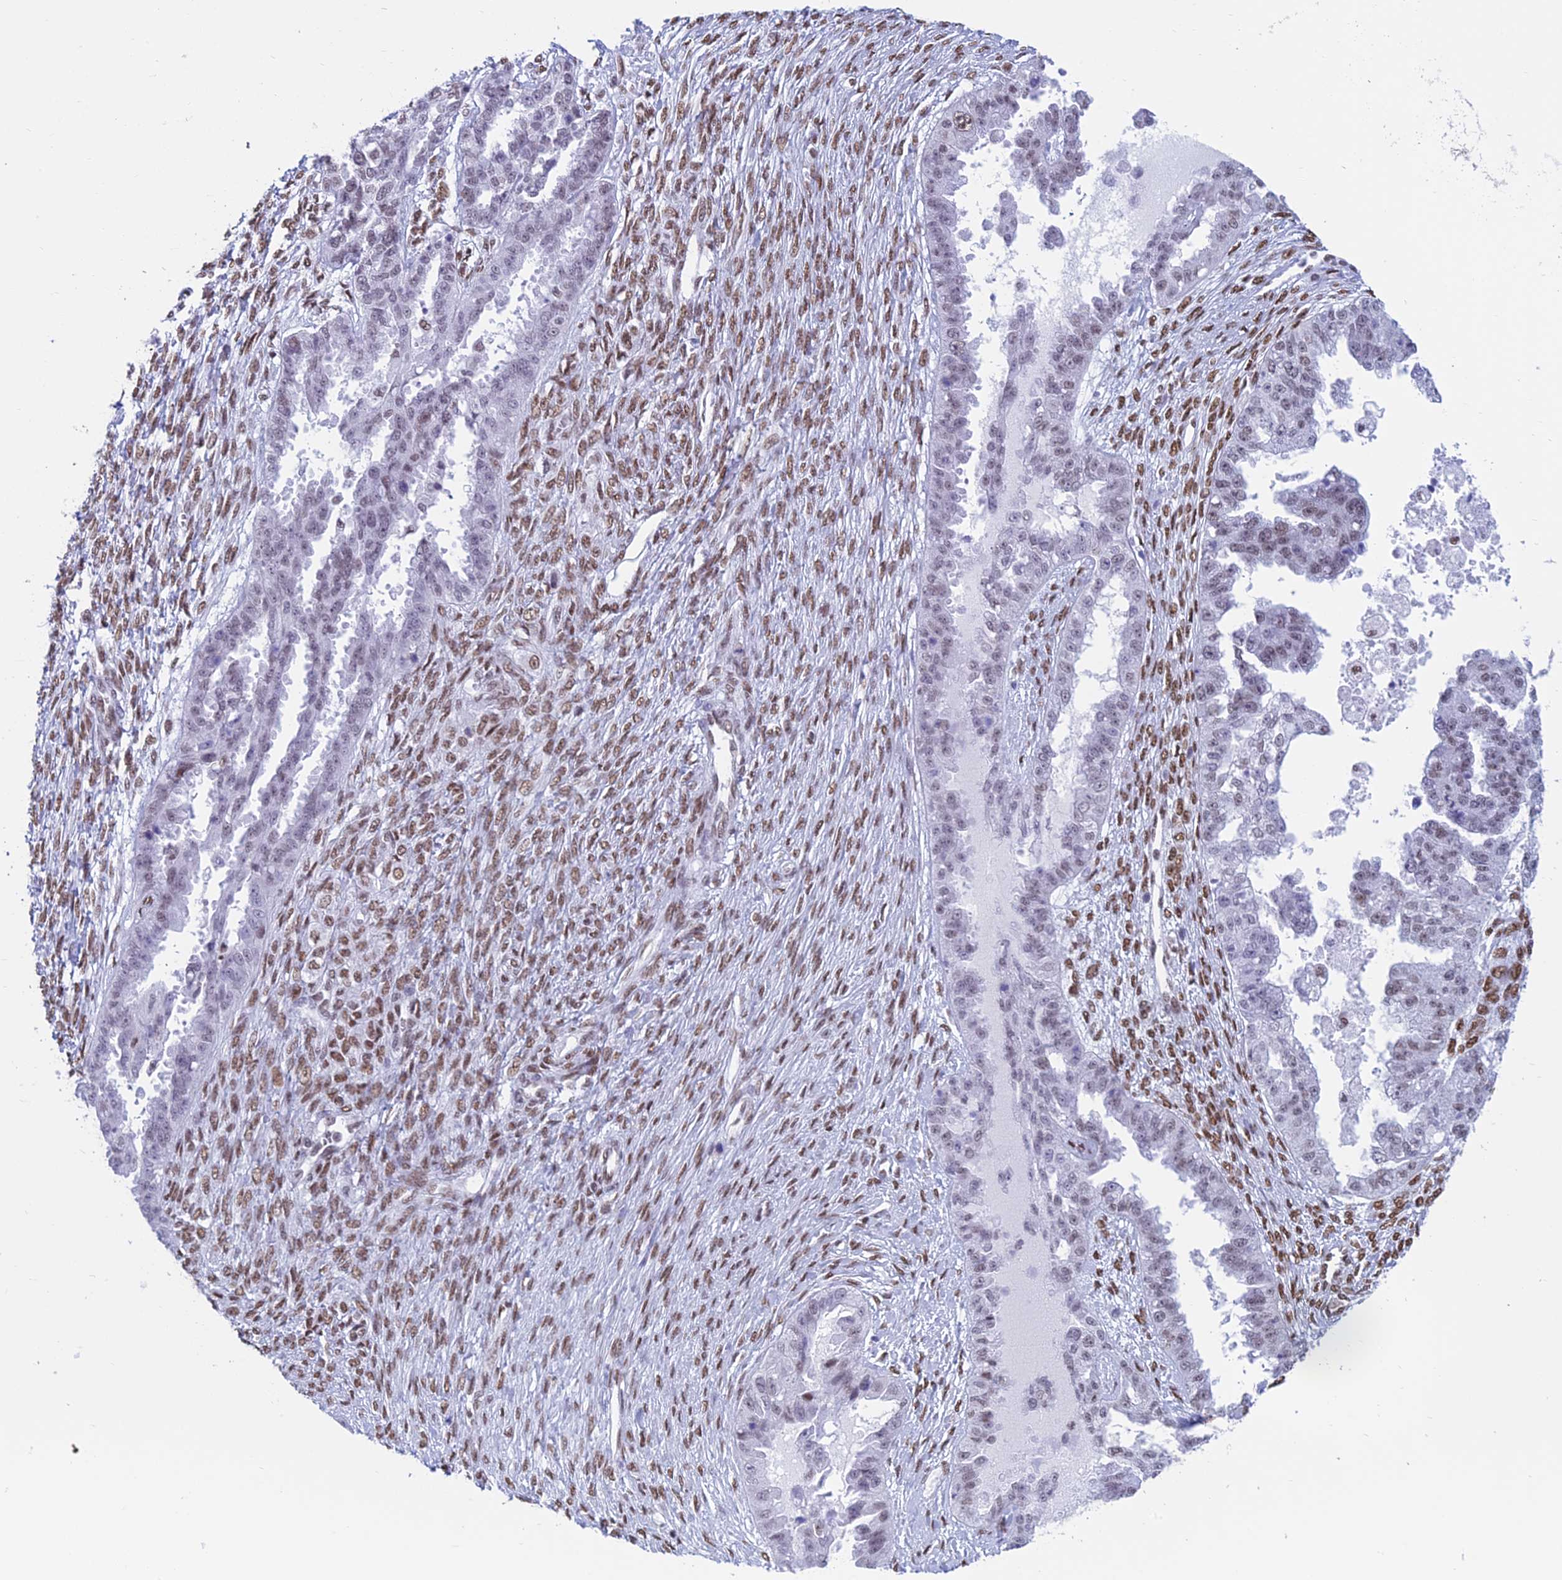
{"staining": {"intensity": "weak", "quantity": "25%-75%", "location": "nuclear"}, "tissue": "ovarian cancer", "cell_type": "Tumor cells", "image_type": "cancer", "snomed": [{"axis": "morphology", "description": "Cystadenocarcinoma, serous, NOS"}, {"axis": "topography", "description": "Ovary"}], "caption": "Immunohistochemistry micrograph of neoplastic tissue: human ovarian serous cystadenocarcinoma stained using immunohistochemistry (IHC) shows low levels of weak protein expression localized specifically in the nuclear of tumor cells, appearing as a nuclear brown color.", "gene": "CDC26", "patient": {"sex": "female", "age": 58}}